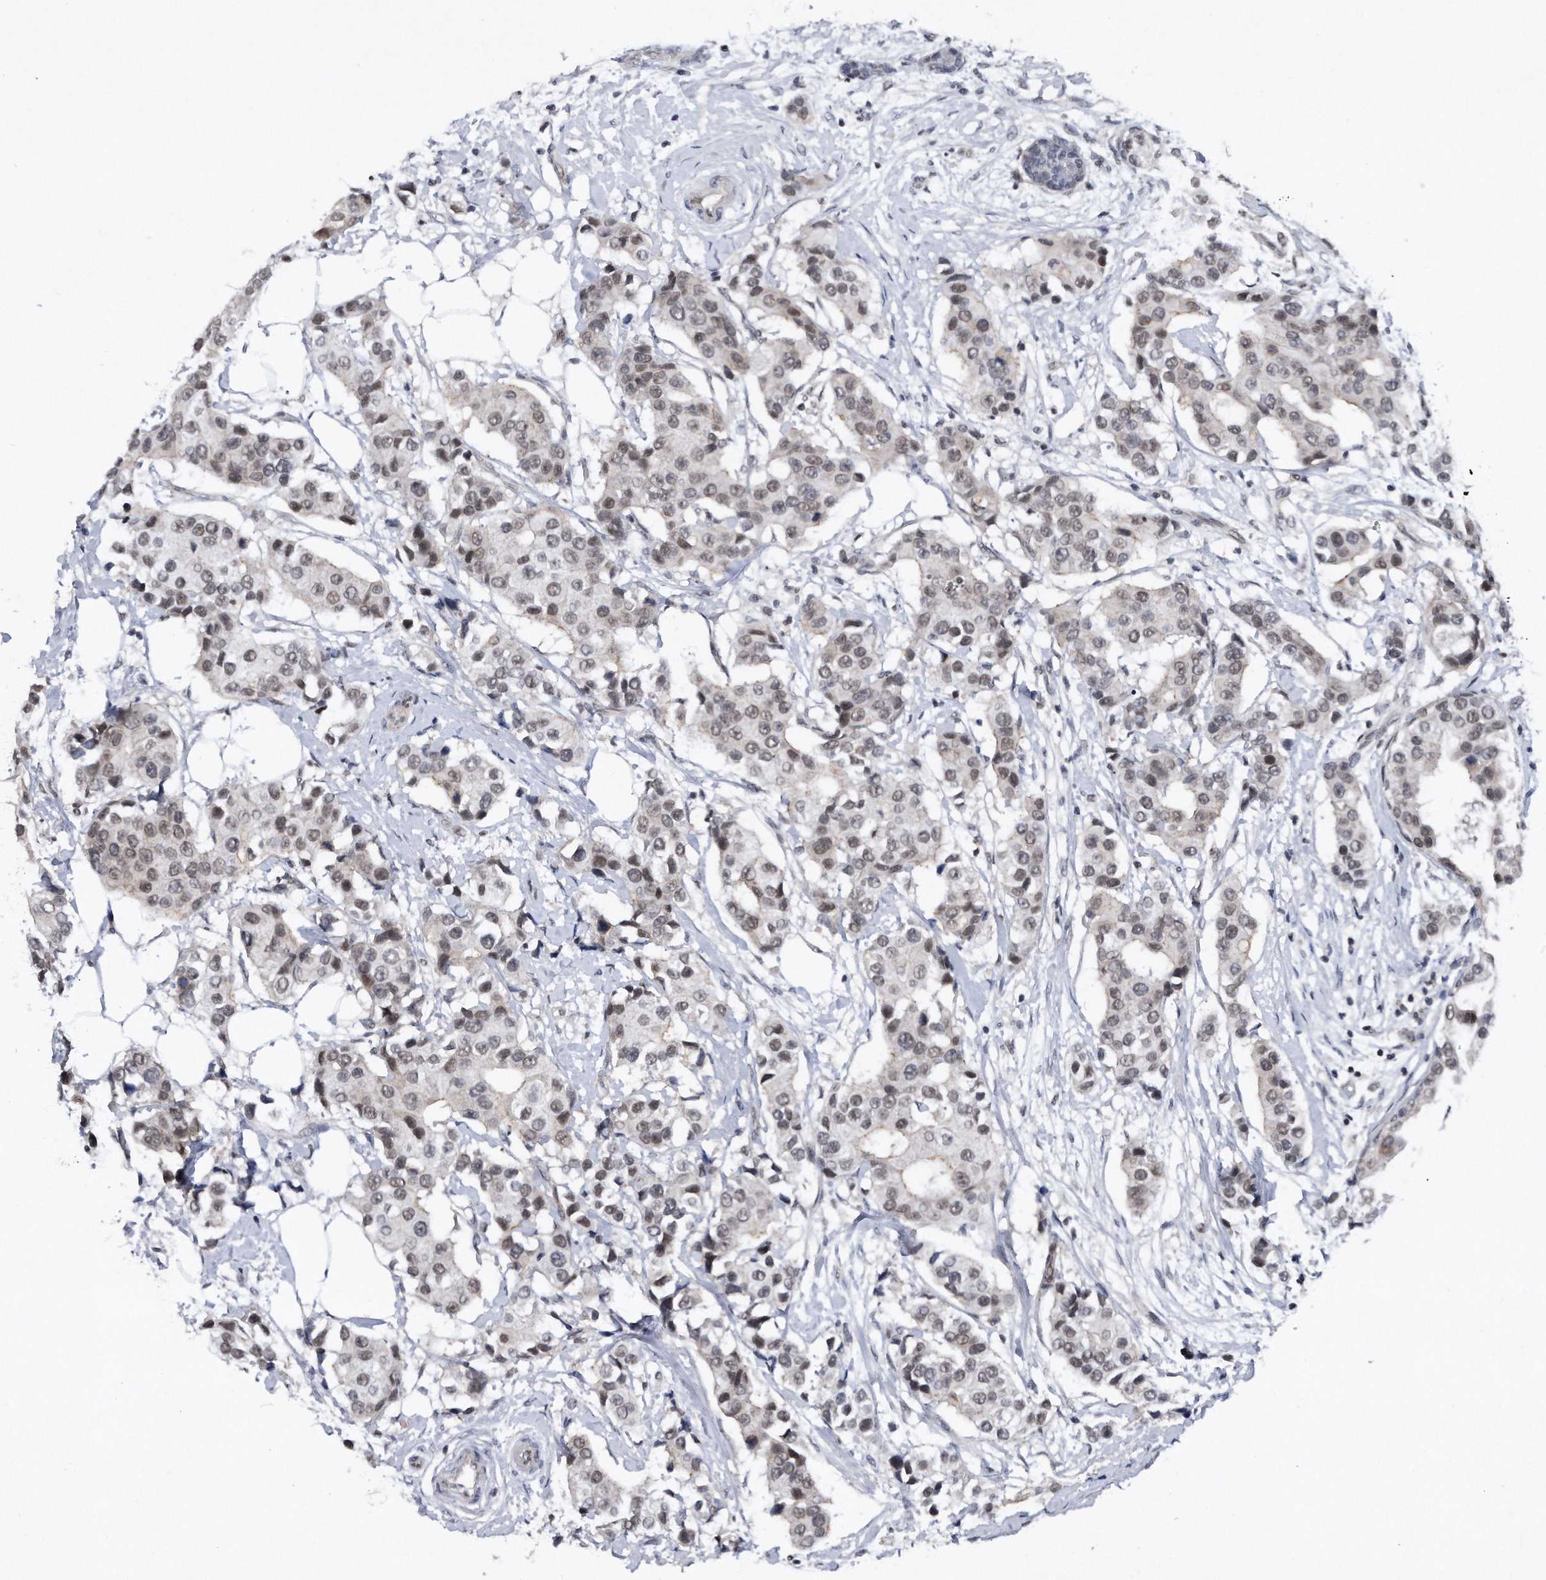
{"staining": {"intensity": "weak", "quantity": ">75%", "location": "nuclear"}, "tissue": "breast cancer", "cell_type": "Tumor cells", "image_type": "cancer", "snomed": [{"axis": "morphology", "description": "Normal tissue, NOS"}, {"axis": "morphology", "description": "Duct carcinoma"}, {"axis": "topography", "description": "Breast"}], "caption": "This is a micrograph of IHC staining of breast cancer (intraductal carcinoma), which shows weak expression in the nuclear of tumor cells.", "gene": "VIRMA", "patient": {"sex": "female", "age": 39}}